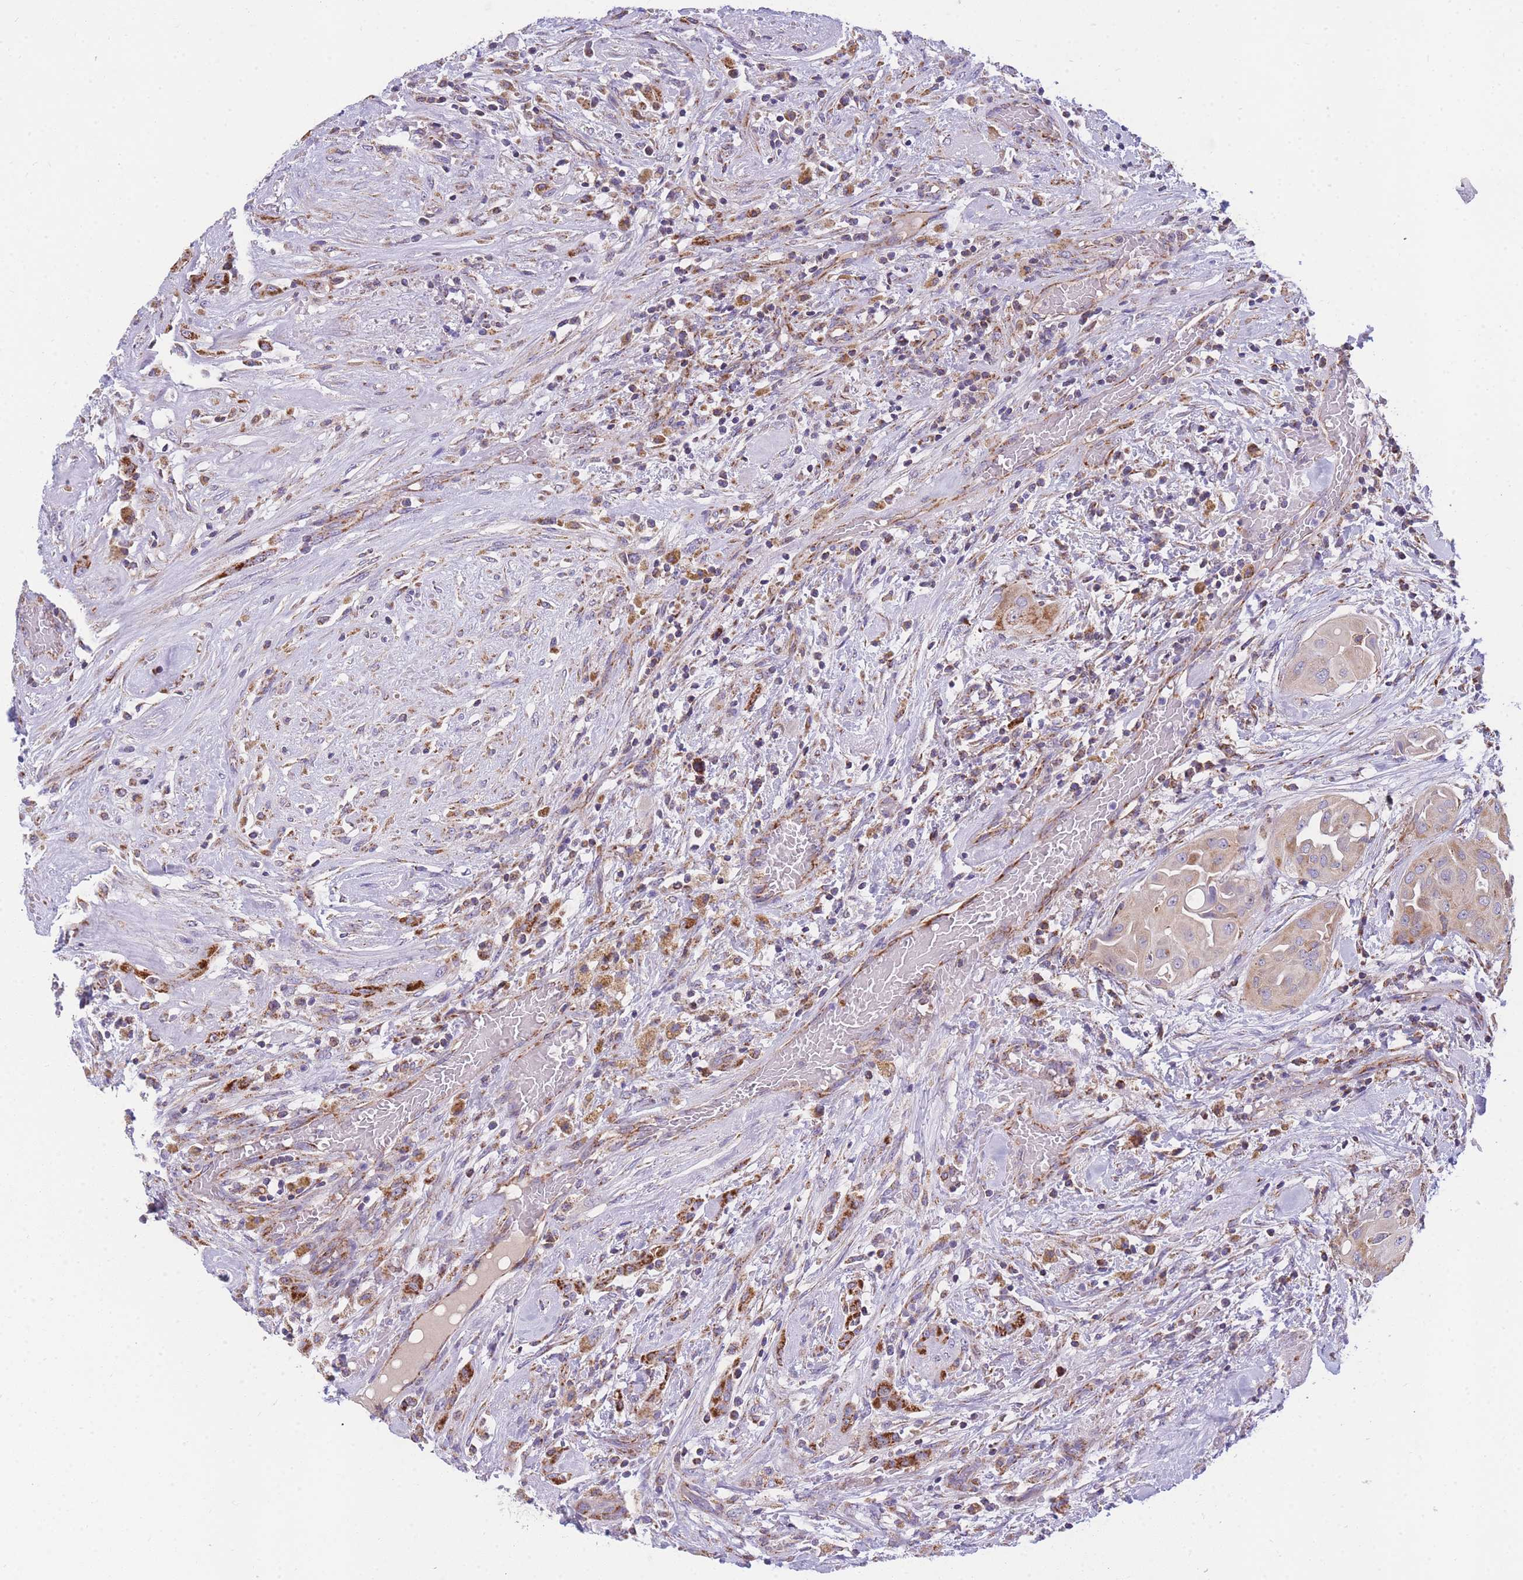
{"staining": {"intensity": "moderate", "quantity": ">75%", "location": "cytoplasmic/membranous"}, "tissue": "thyroid cancer", "cell_type": "Tumor cells", "image_type": "cancer", "snomed": [{"axis": "morphology", "description": "Papillary adenocarcinoma, NOS"}, {"axis": "topography", "description": "Thyroid gland"}], "caption": "A medium amount of moderate cytoplasmic/membranous expression is seen in approximately >75% of tumor cells in thyroid cancer (papillary adenocarcinoma) tissue.", "gene": "MRPS11", "patient": {"sex": "female", "age": 59}}